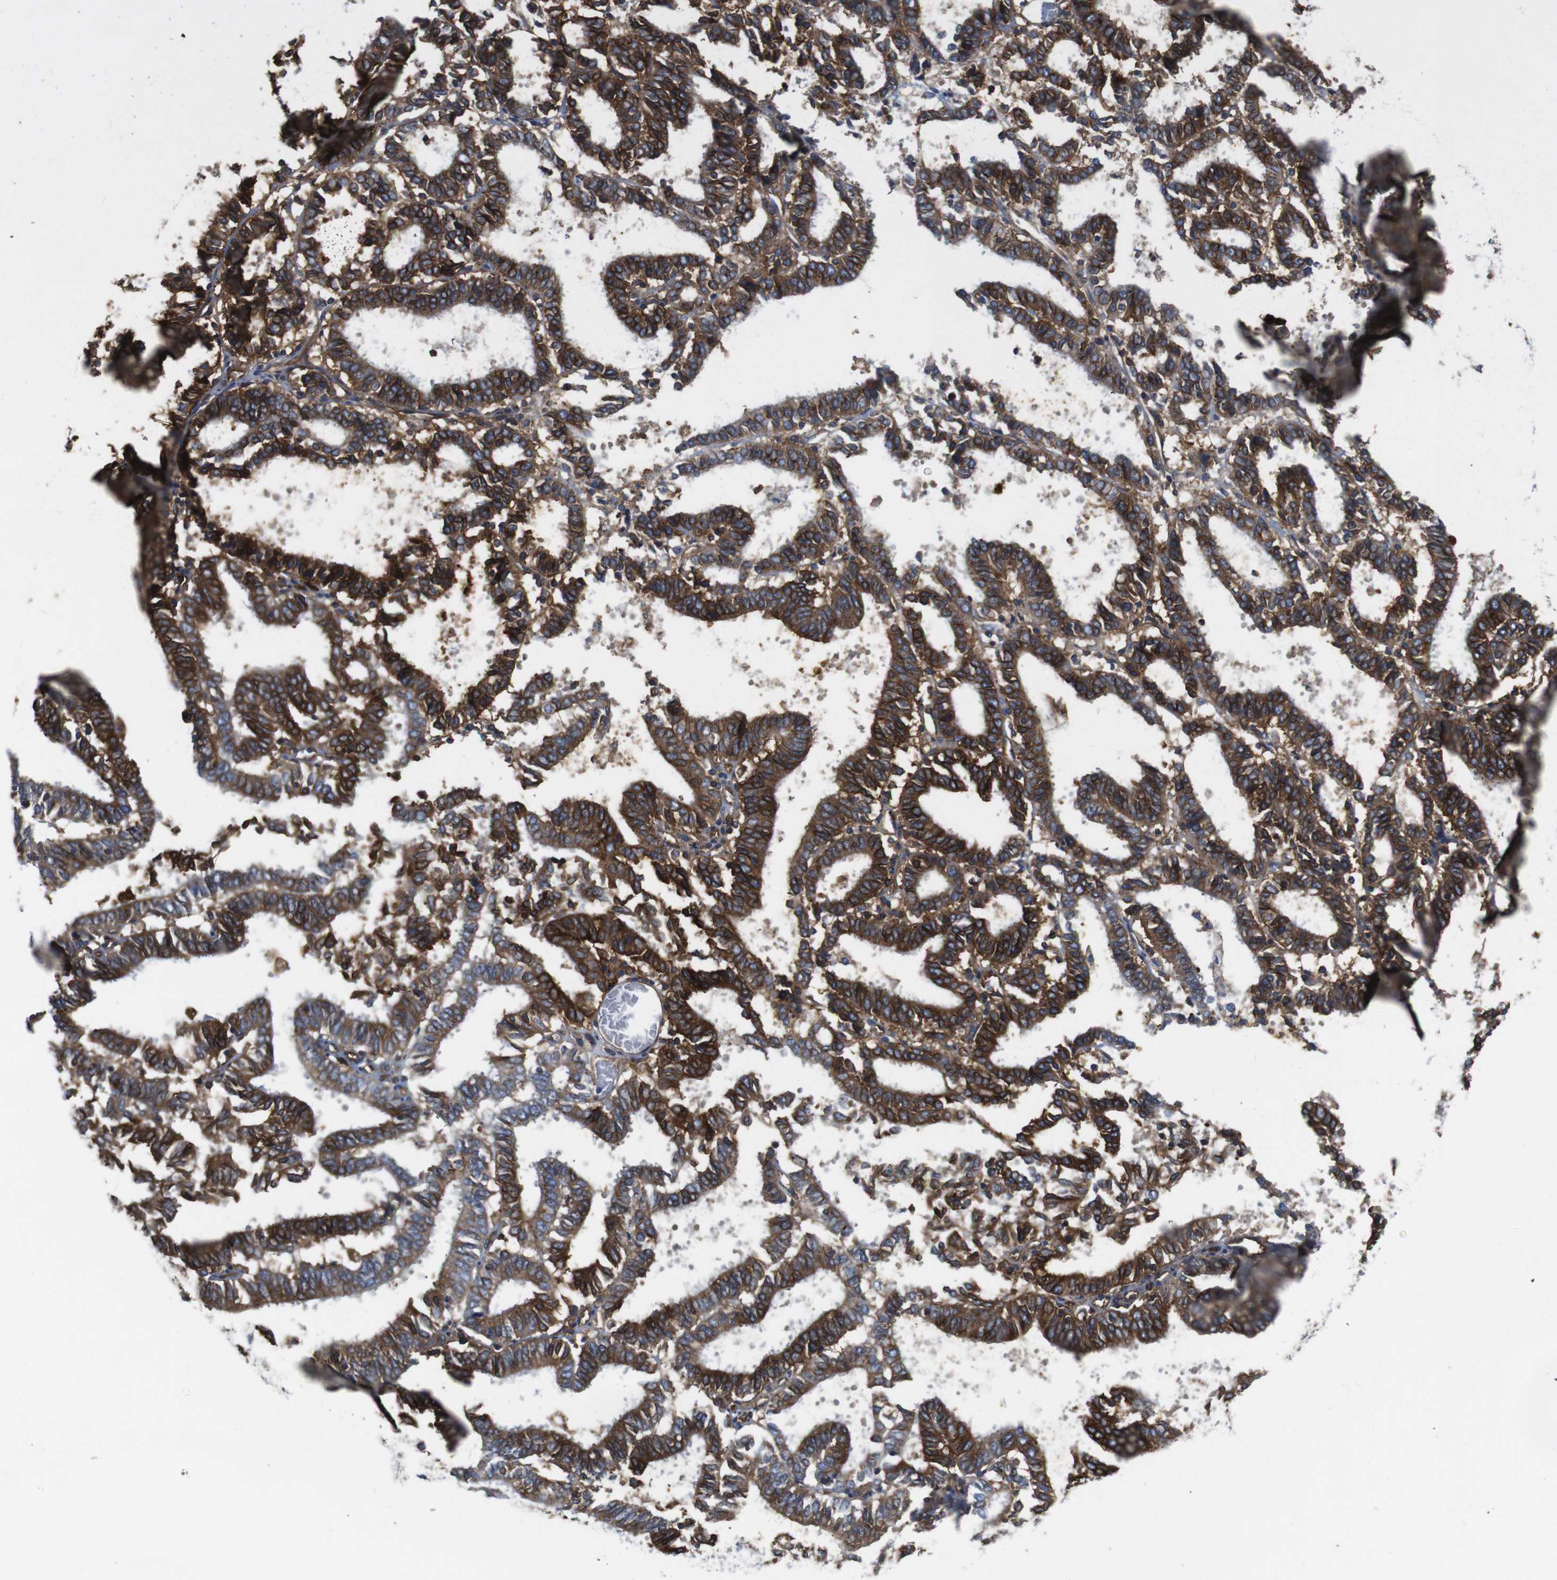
{"staining": {"intensity": "strong", "quantity": ">75%", "location": "cytoplasmic/membranous"}, "tissue": "endometrial cancer", "cell_type": "Tumor cells", "image_type": "cancer", "snomed": [{"axis": "morphology", "description": "Adenocarcinoma, NOS"}, {"axis": "topography", "description": "Uterus"}], "caption": "Protein positivity by IHC demonstrates strong cytoplasmic/membranous positivity in about >75% of tumor cells in endometrial cancer (adenocarcinoma).", "gene": "CCR6", "patient": {"sex": "female", "age": 83}}